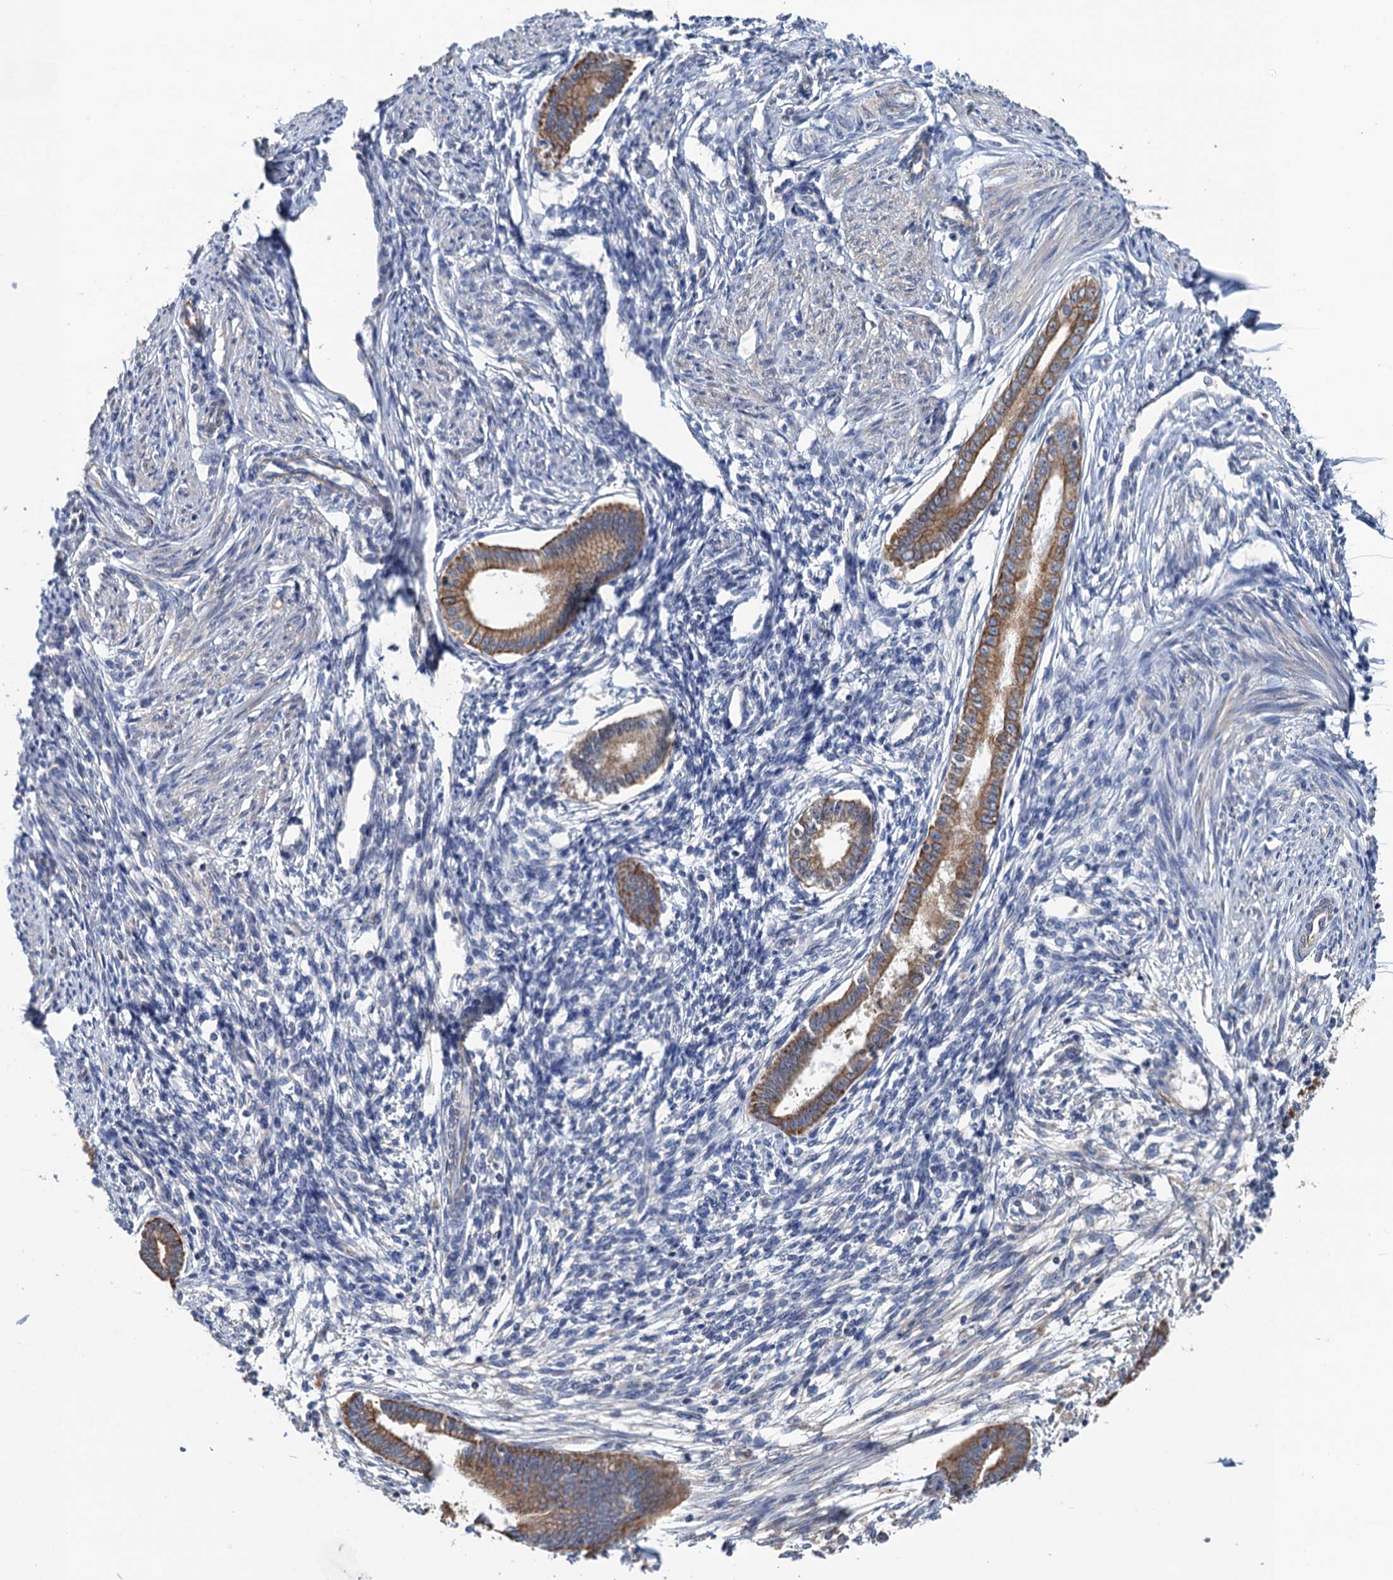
{"staining": {"intensity": "negative", "quantity": "none", "location": "none"}, "tissue": "endometrium", "cell_type": "Cells in endometrial stroma", "image_type": "normal", "snomed": [{"axis": "morphology", "description": "Normal tissue, NOS"}, {"axis": "topography", "description": "Endometrium"}], "caption": "Cells in endometrial stroma are negative for brown protein staining in normal endometrium. (DAB immunohistochemistry (IHC) visualized using brightfield microscopy, high magnification).", "gene": "SMCO3", "patient": {"sex": "female", "age": 56}}